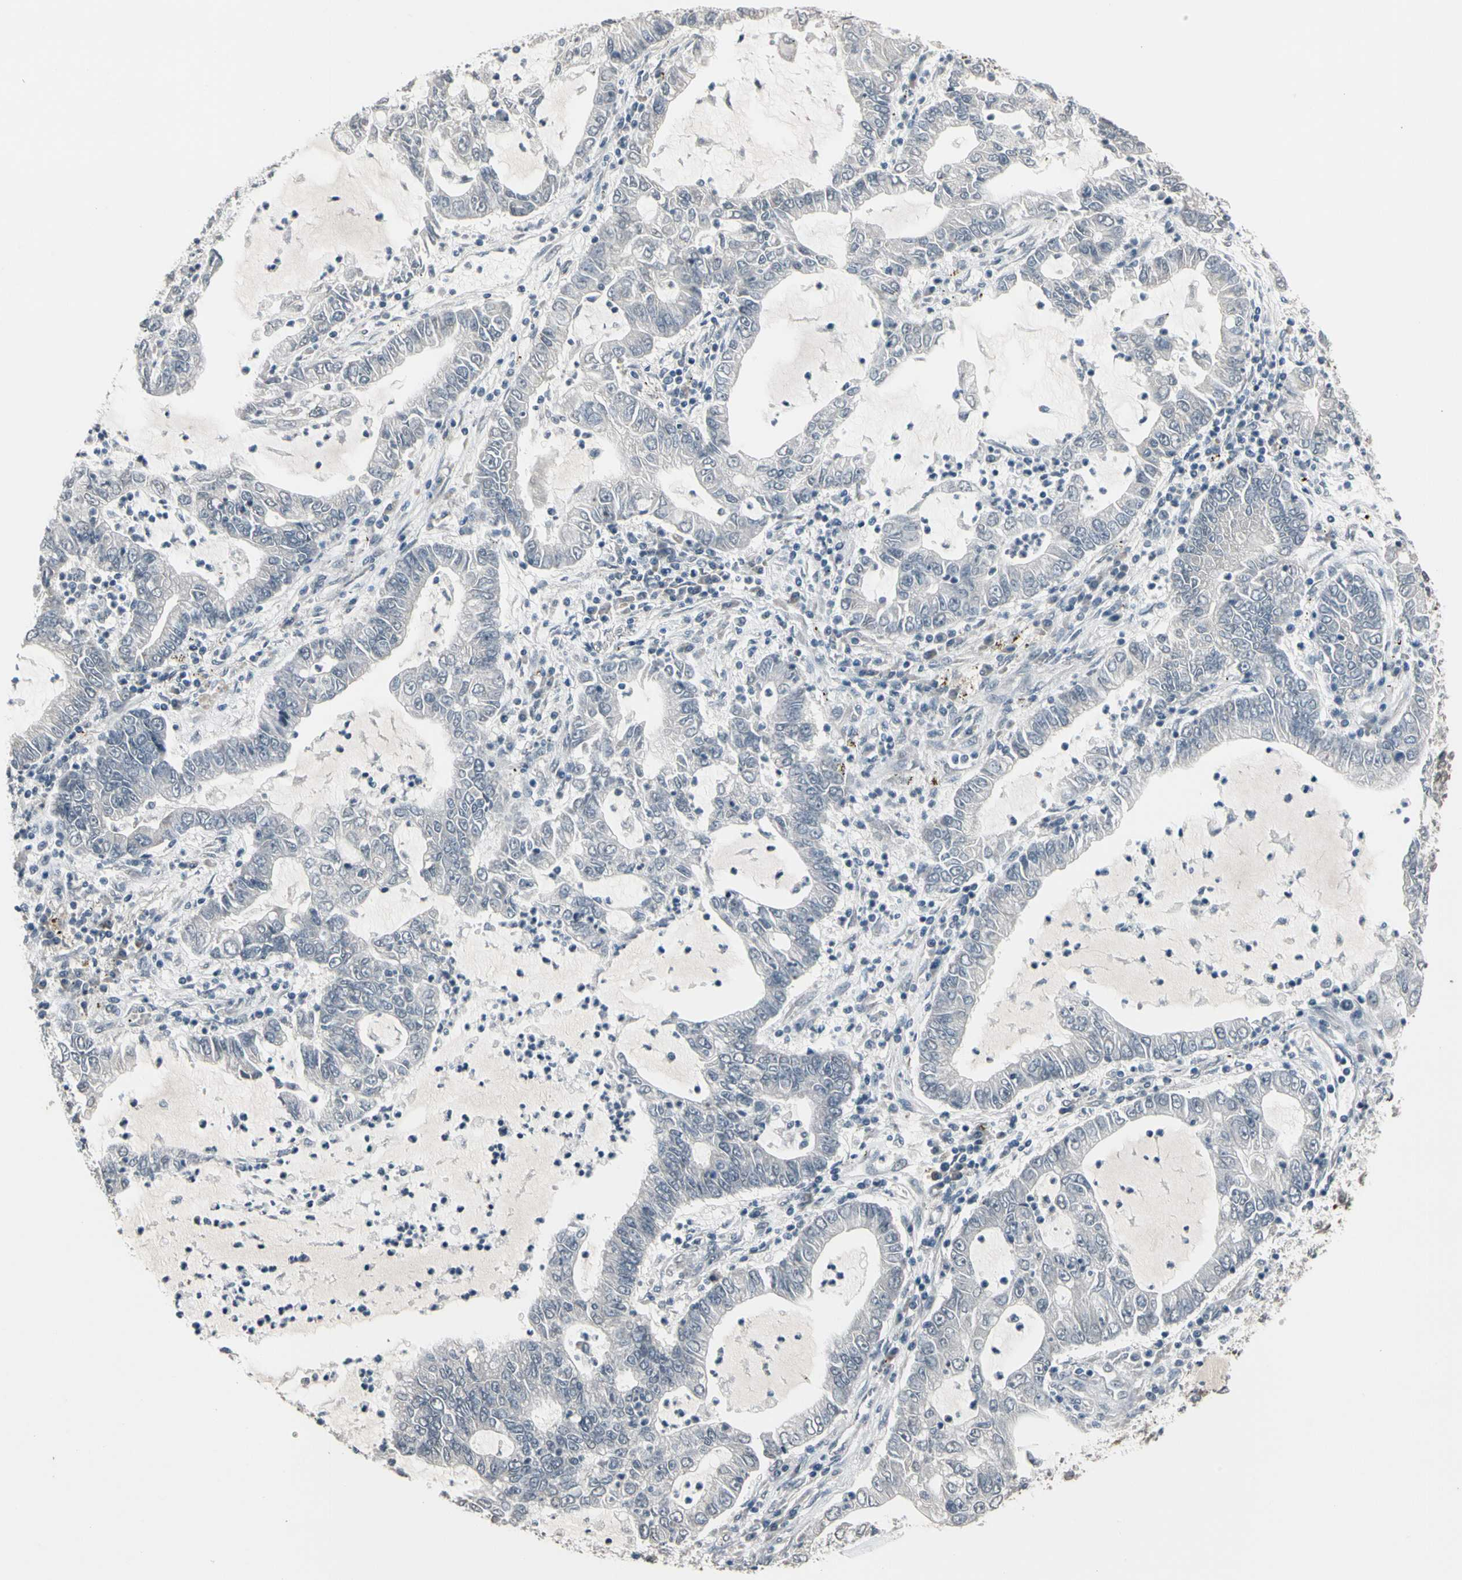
{"staining": {"intensity": "negative", "quantity": "none", "location": "none"}, "tissue": "lung cancer", "cell_type": "Tumor cells", "image_type": "cancer", "snomed": [{"axis": "morphology", "description": "Adenocarcinoma, NOS"}, {"axis": "topography", "description": "Lung"}], "caption": "This photomicrograph is of adenocarcinoma (lung) stained with IHC to label a protein in brown with the nuclei are counter-stained blue. There is no expression in tumor cells.", "gene": "SV2A", "patient": {"sex": "female", "age": 51}}